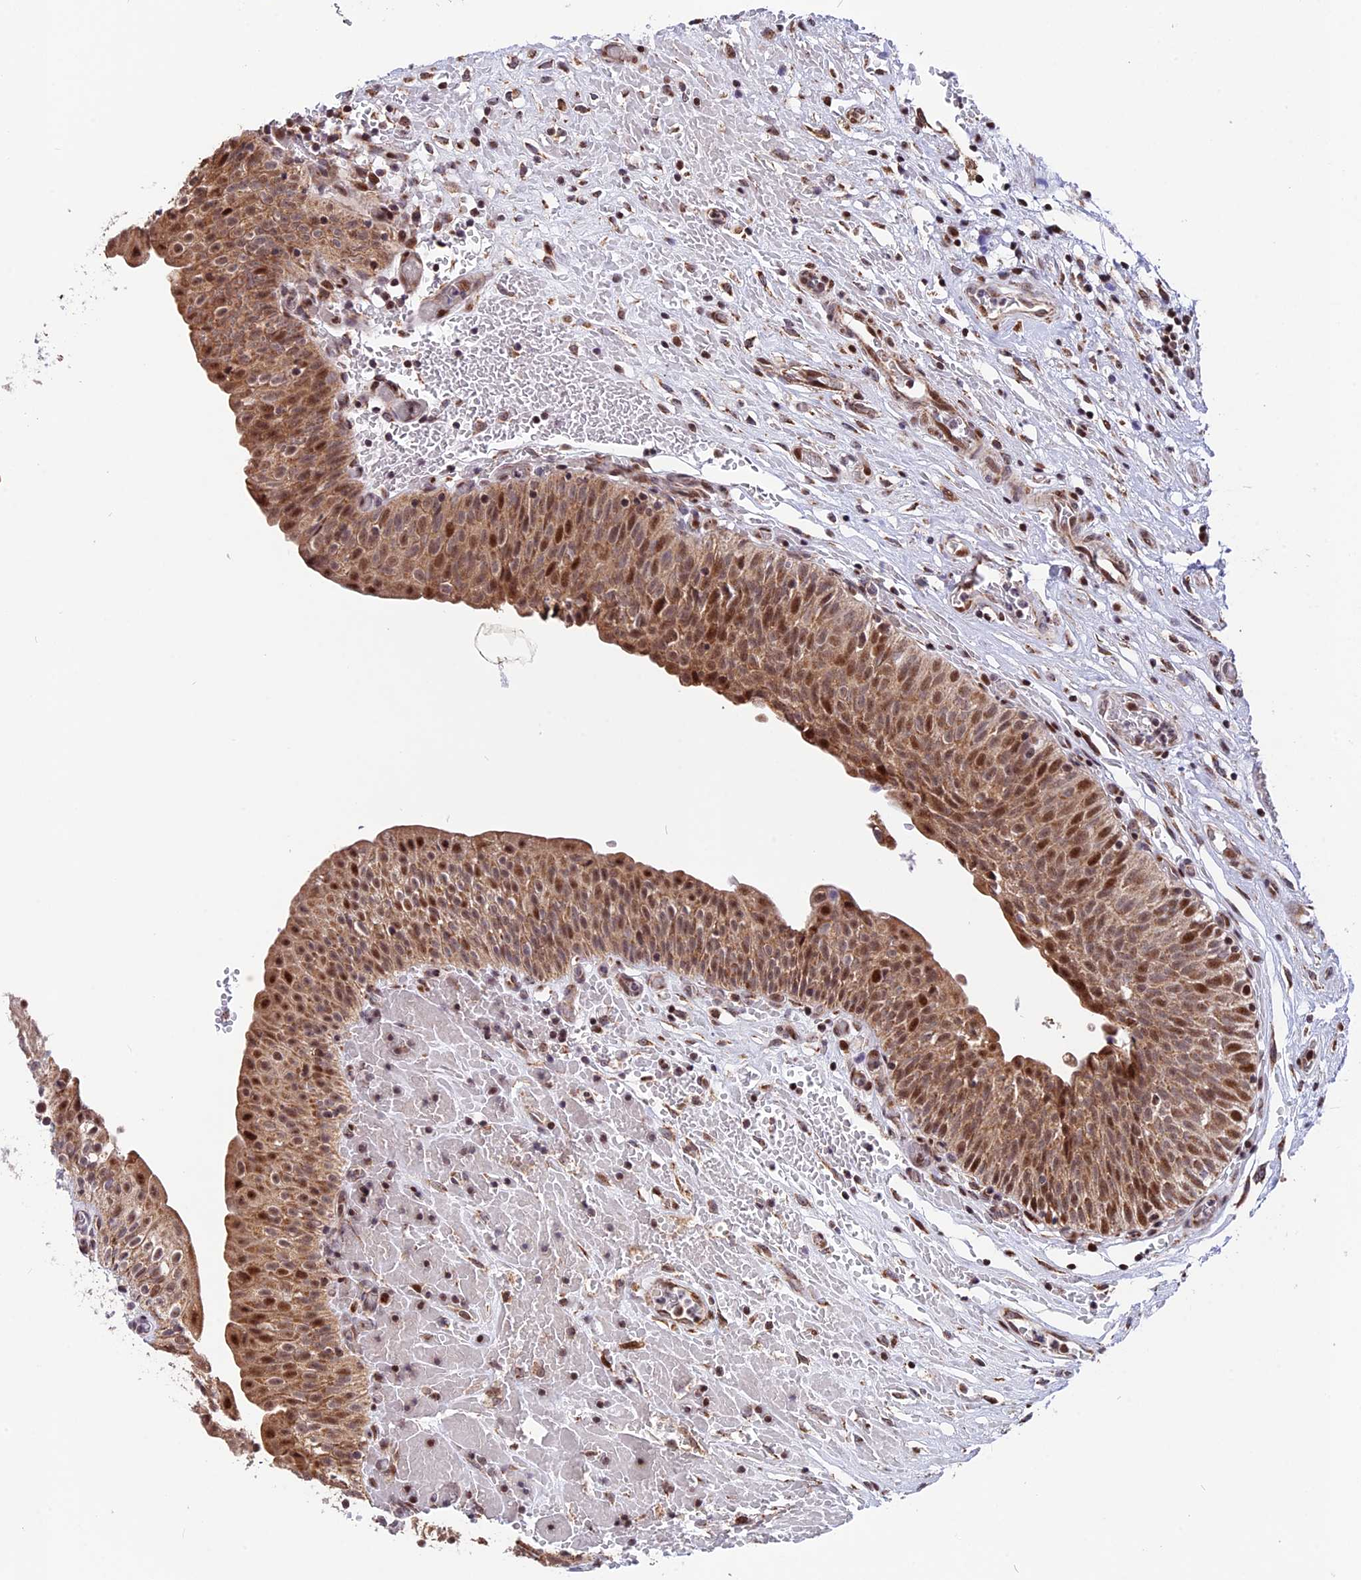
{"staining": {"intensity": "strong", "quantity": ">75%", "location": "cytoplasmic/membranous,nuclear"}, "tissue": "urinary bladder", "cell_type": "Urothelial cells", "image_type": "normal", "snomed": [{"axis": "morphology", "description": "Normal tissue, NOS"}, {"axis": "topography", "description": "Urinary bladder"}], "caption": "Immunohistochemistry (IHC) (DAB) staining of normal human urinary bladder displays strong cytoplasmic/membranous,nuclear protein positivity in about >75% of urothelial cells. (brown staining indicates protein expression, while blue staining denotes nuclei).", "gene": "FAM174C", "patient": {"sex": "male", "age": 55}}